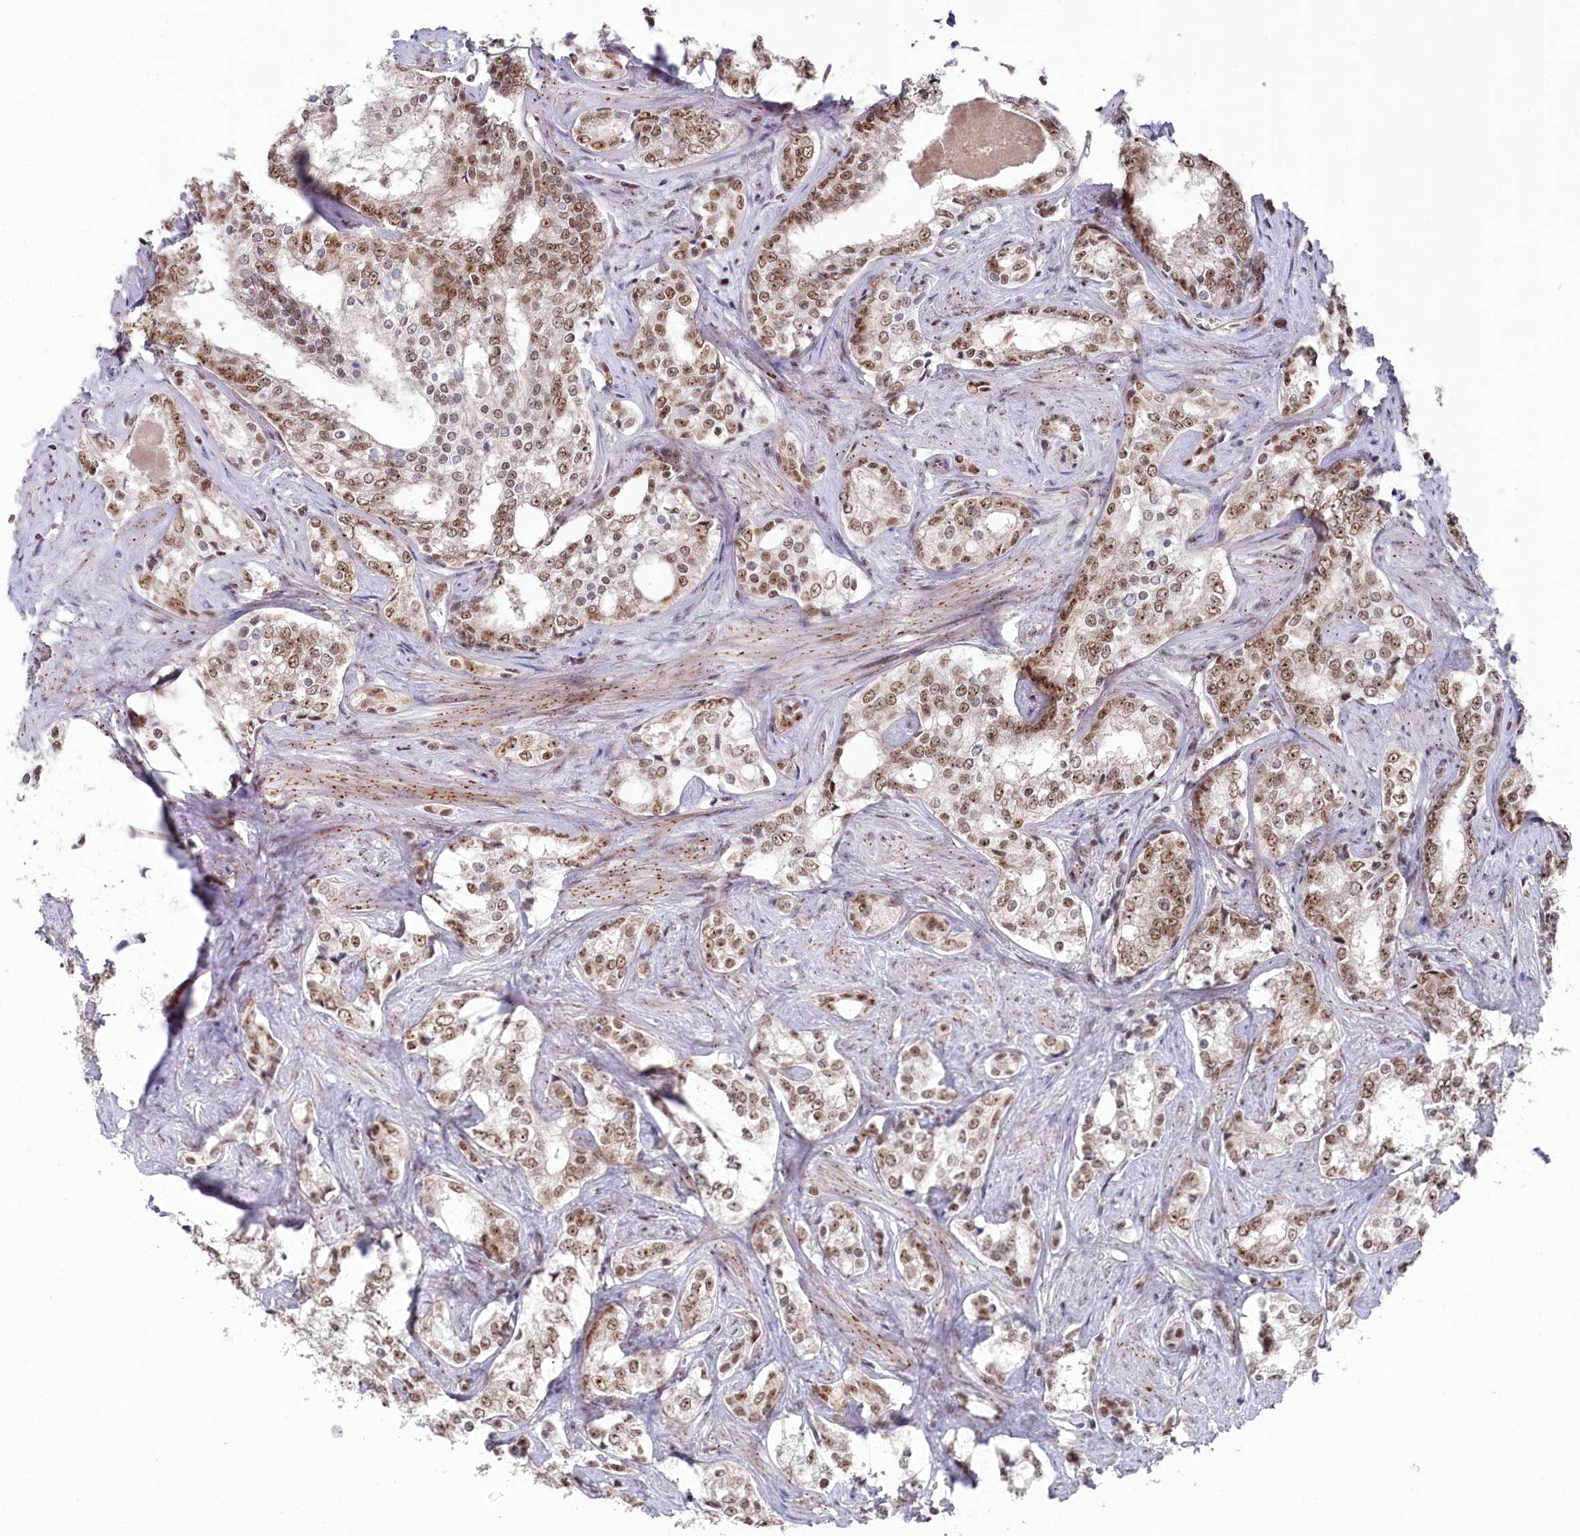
{"staining": {"intensity": "weak", "quantity": "25%-75%", "location": "nuclear"}, "tissue": "prostate cancer", "cell_type": "Tumor cells", "image_type": "cancer", "snomed": [{"axis": "morphology", "description": "Adenocarcinoma, High grade"}, {"axis": "topography", "description": "Prostate"}], "caption": "Human prostate cancer (high-grade adenocarcinoma) stained for a protein (brown) demonstrates weak nuclear positive positivity in approximately 25%-75% of tumor cells.", "gene": "POLR2H", "patient": {"sex": "male", "age": 66}}